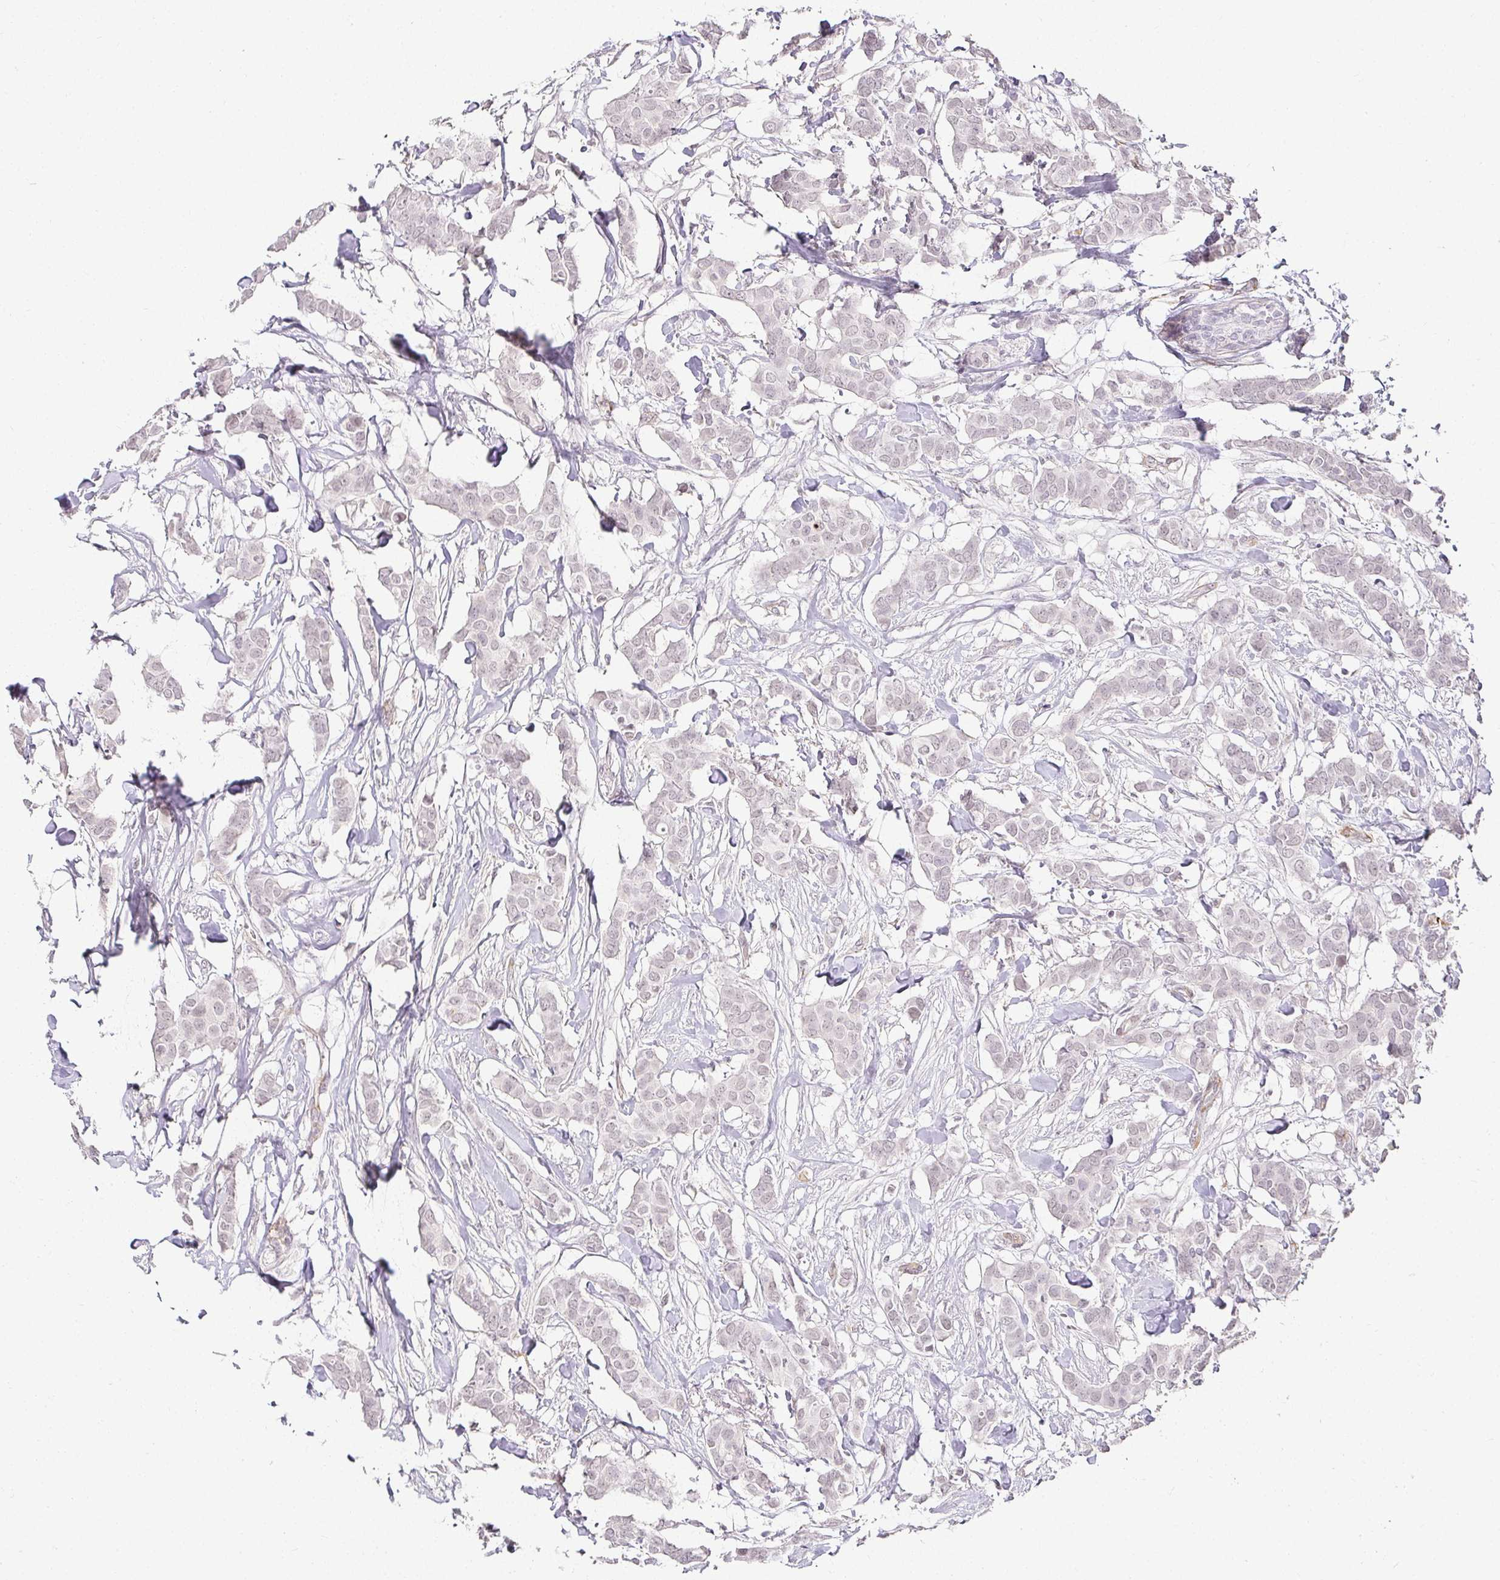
{"staining": {"intensity": "negative", "quantity": "none", "location": "none"}, "tissue": "breast cancer", "cell_type": "Tumor cells", "image_type": "cancer", "snomed": [{"axis": "morphology", "description": "Duct carcinoma"}, {"axis": "topography", "description": "Breast"}], "caption": "DAB immunohistochemical staining of human breast cancer displays no significant staining in tumor cells. Brightfield microscopy of immunohistochemistry (IHC) stained with DAB (3,3'-diaminobenzidine) (brown) and hematoxylin (blue), captured at high magnification.", "gene": "ACAN", "patient": {"sex": "female", "age": 62}}